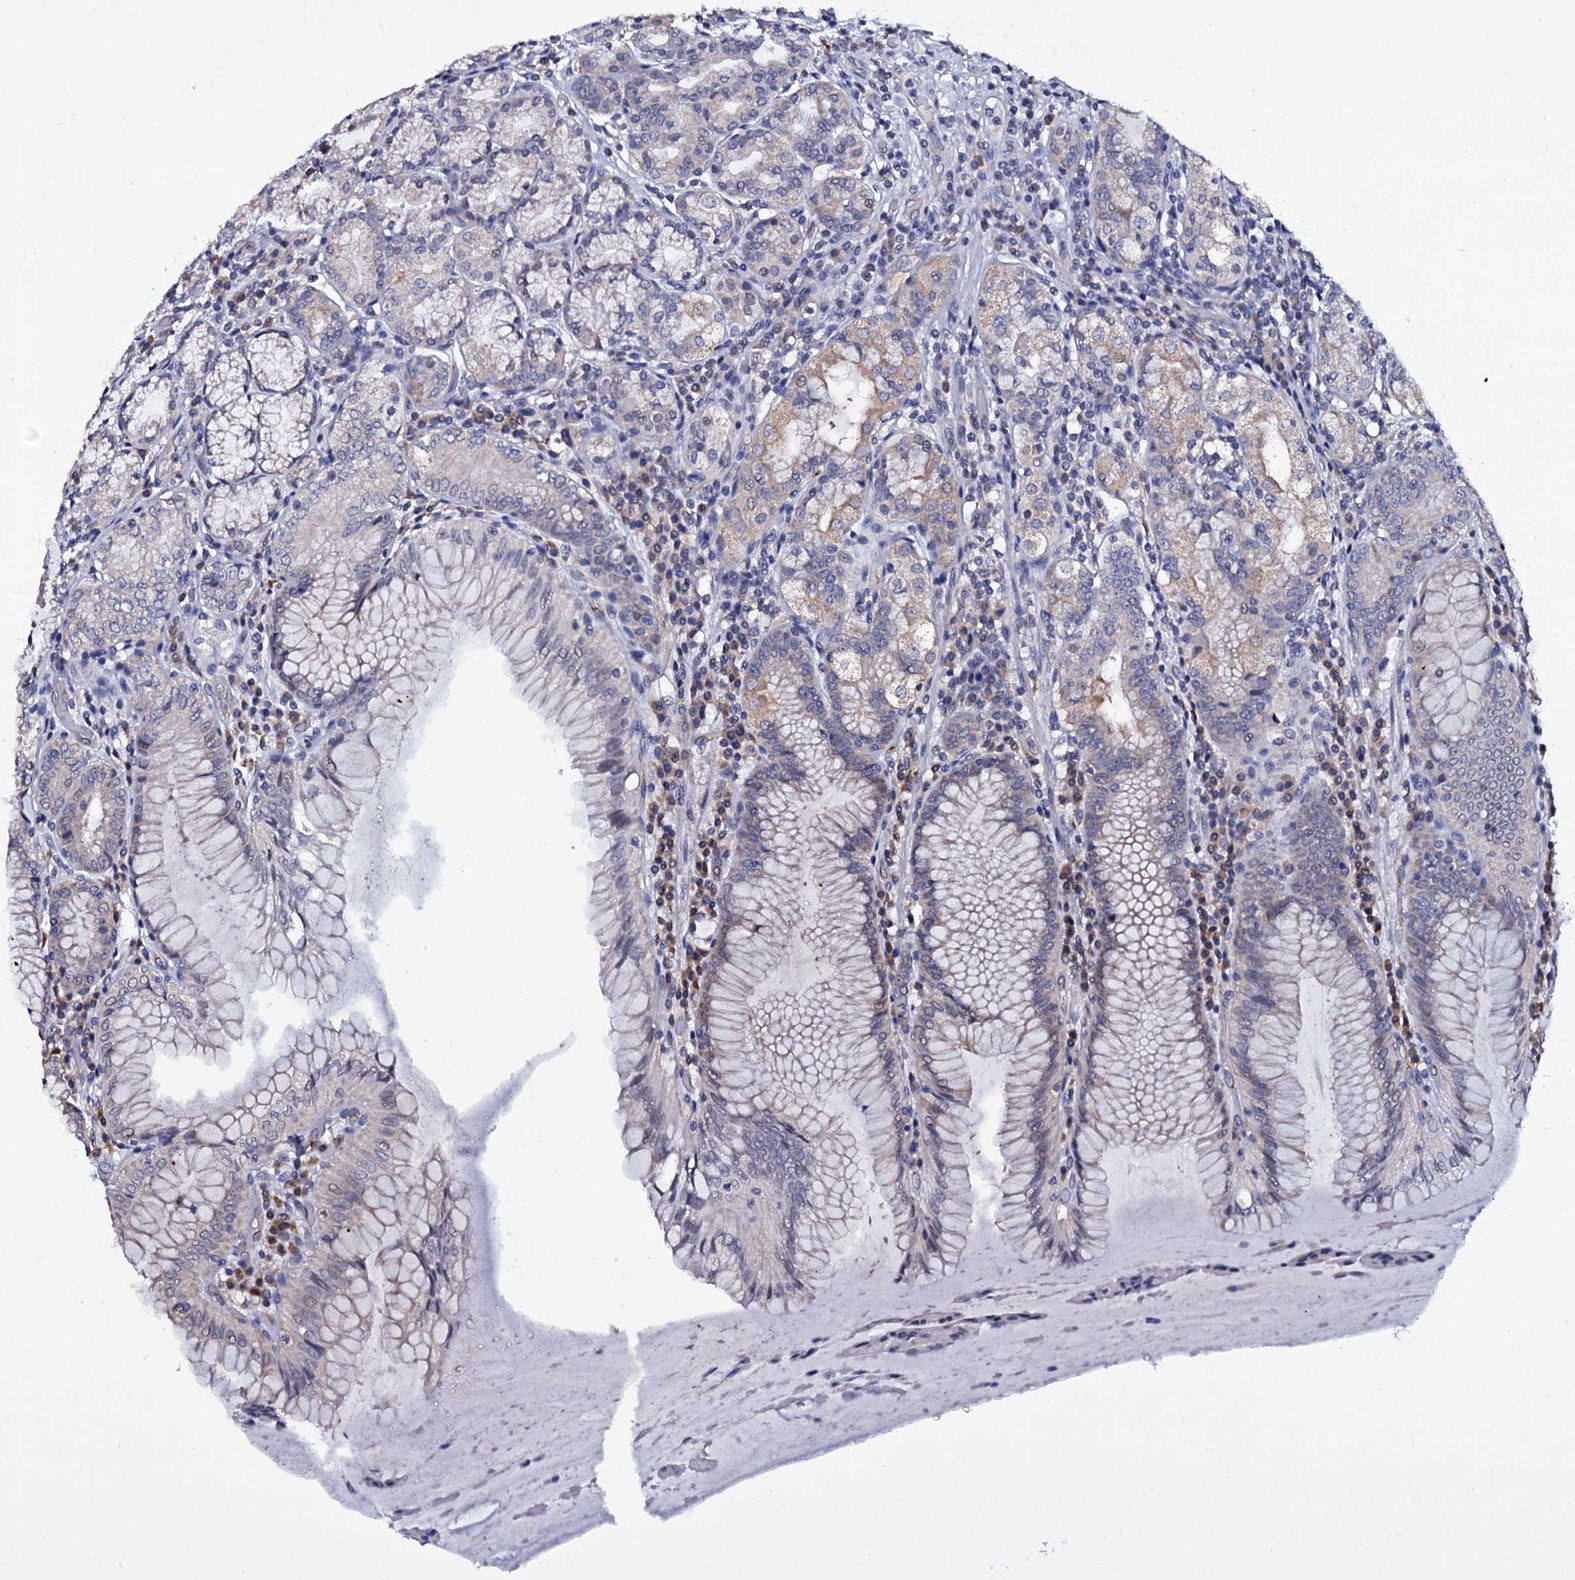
{"staining": {"intensity": "moderate", "quantity": "<25%", "location": "cytoplasmic/membranous"}, "tissue": "stomach", "cell_type": "Glandular cells", "image_type": "normal", "snomed": [{"axis": "morphology", "description": "Normal tissue, NOS"}, {"axis": "topography", "description": "Stomach, upper"}, {"axis": "topography", "description": "Stomach, lower"}], "caption": "This image shows immunohistochemistry staining of unremarkable stomach, with low moderate cytoplasmic/membranous staining in approximately <25% of glandular cells.", "gene": "GAREM1", "patient": {"sex": "female", "age": 76}}